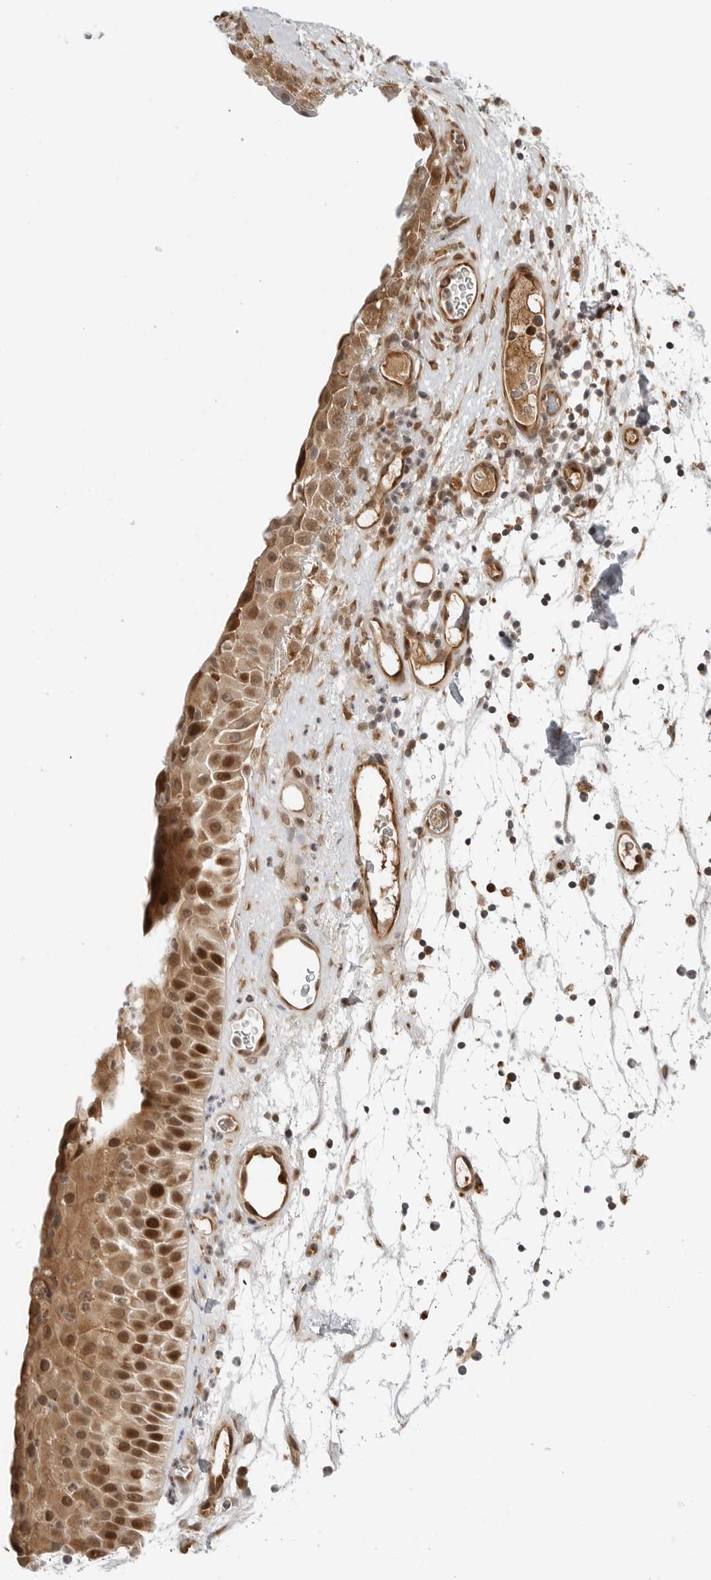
{"staining": {"intensity": "strong", "quantity": ">75%", "location": "cytoplasmic/membranous,nuclear"}, "tissue": "nasopharynx", "cell_type": "Respiratory epithelial cells", "image_type": "normal", "snomed": [{"axis": "morphology", "description": "Normal tissue, NOS"}, {"axis": "topography", "description": "Nasopharynx"}], "caption": "An IHC photomicrograph of unremarkable tissue is shown. Protein staining in brown shows strong cytoplasmic/membranous,nuclear positivity in nasopharynx within respiratory epithelial cells.", "gene": "TIPRL", "patient": {"sex": "male", "age": 64}}